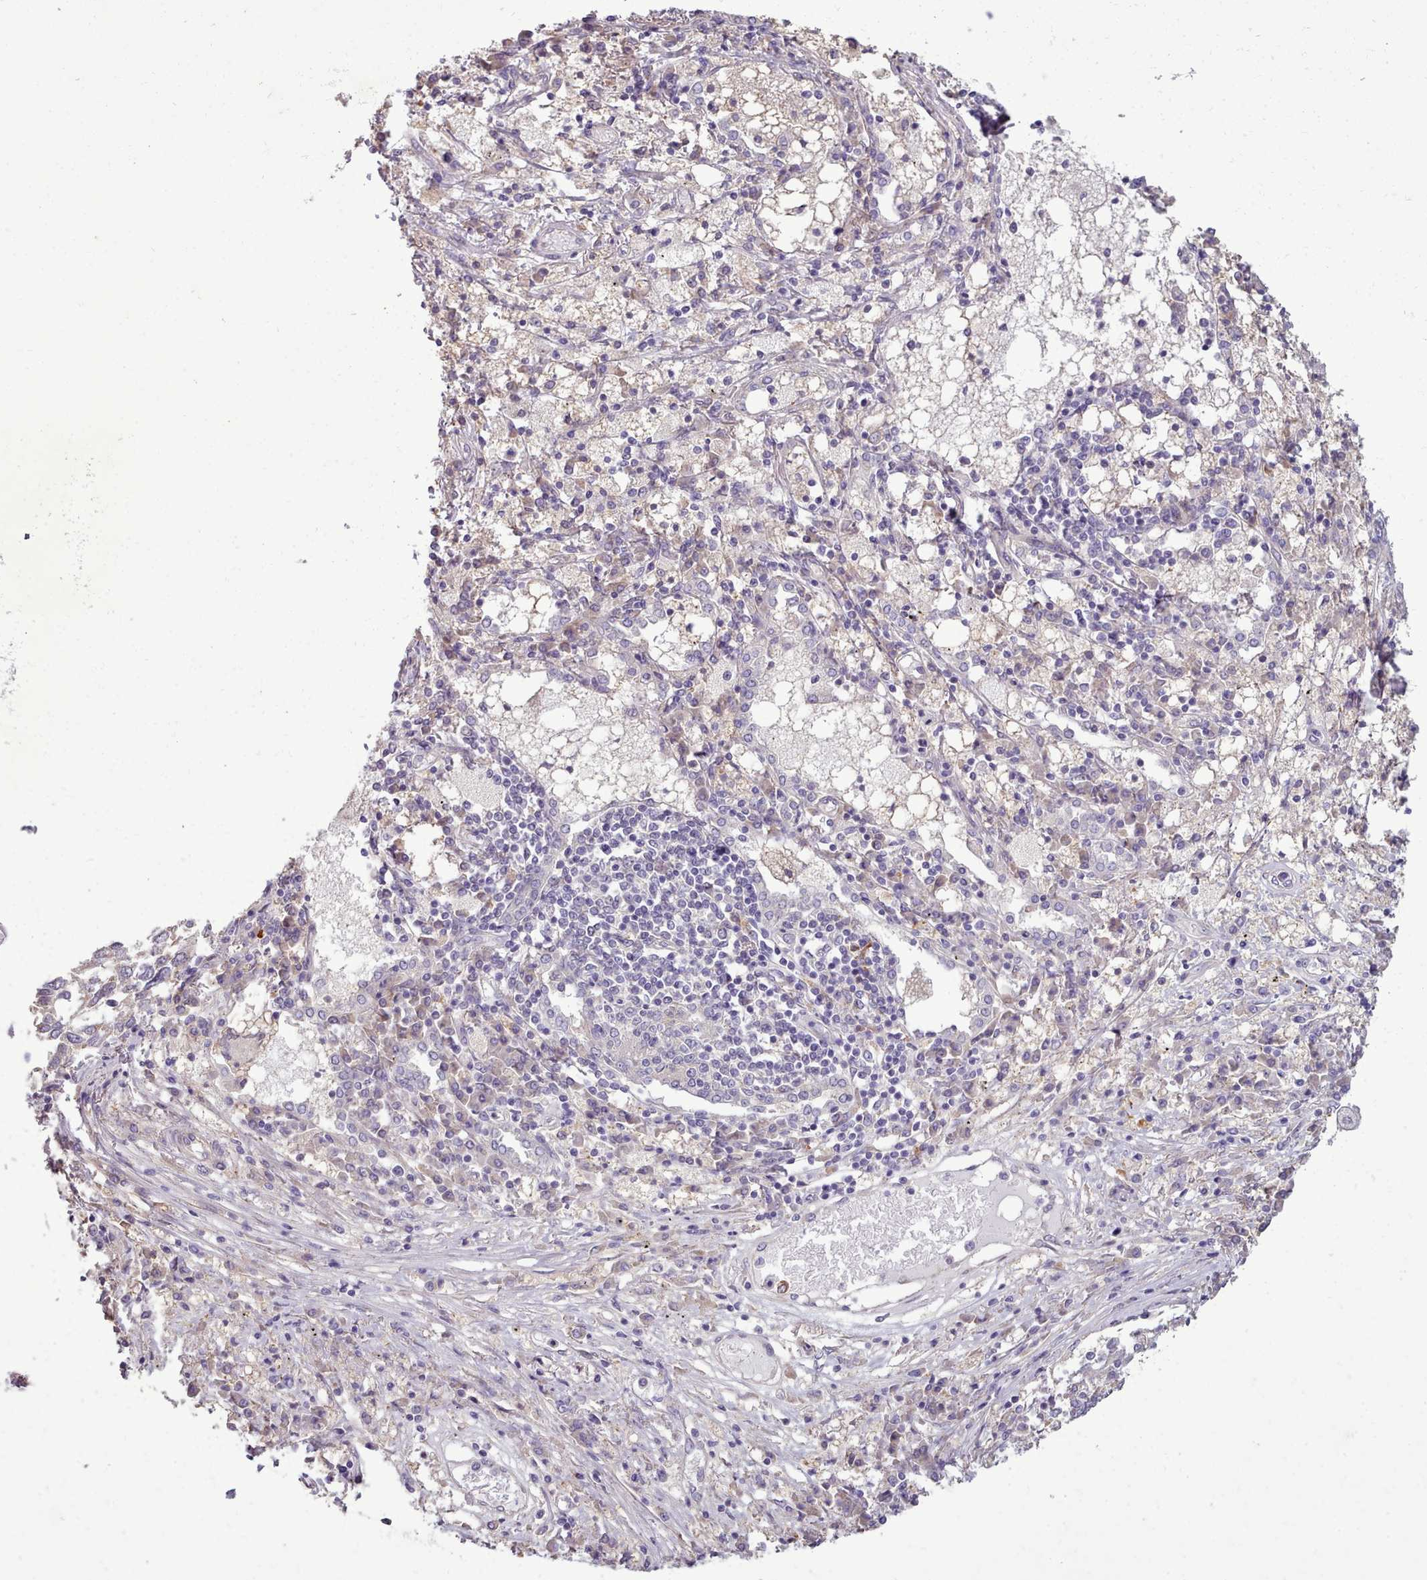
{"staining": {"intensity": "negative", "quantity": "none", "location": "none"}, "tissue": "lung cancer", "cell_type": "Tumor cells", "image_type": "cancer", "snomed": [{"axis": "morphology", "description": "Squamous cell carcinoma, NOS"}, {"axis": "topography", "description": "Lung"}], "caption": "IHC micrograph of lung cancer stained for a protein (brown), which displays no staining in tumor cells.", "gene": "DPF1", "patient": {"sex": "male", "age": 65}}